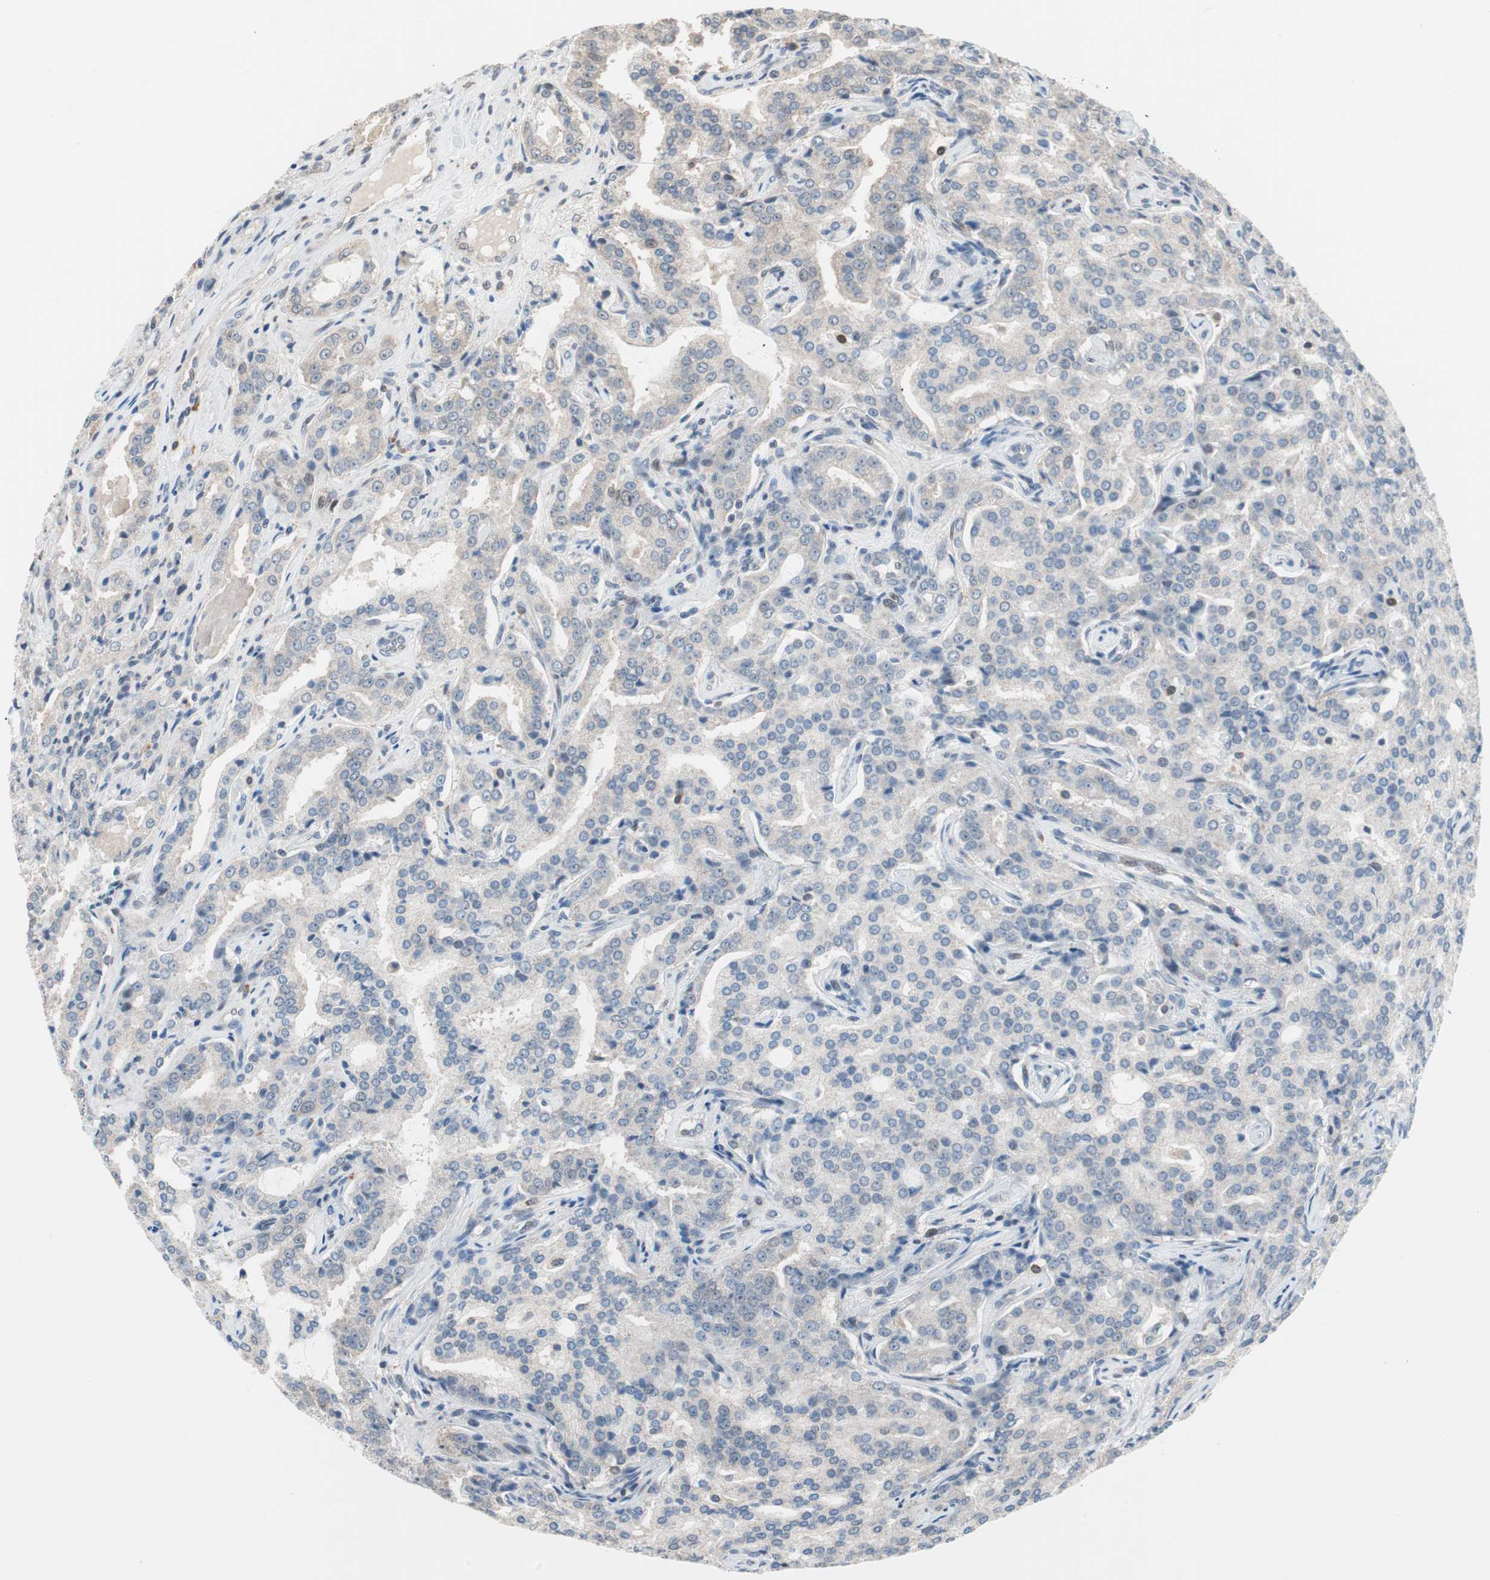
{"staining": {"intensity": "negative", "quantity": "none", "location": "none"}, "tissue": "prostate cancer", "cell_type": "Tumor cells", "image_type": "cancer", "snomed": [{"axis": "morphology", "description": "Adenocarcinoma, High grade"}, {"axis": "topography", "description": "Prostate"}], "caption": "Prostate cancer was stained to show a protein in brown. There is no significant positivity in tumor cells.", "gene": "POLH", "patient": {"sex": "male", "age": 72}}